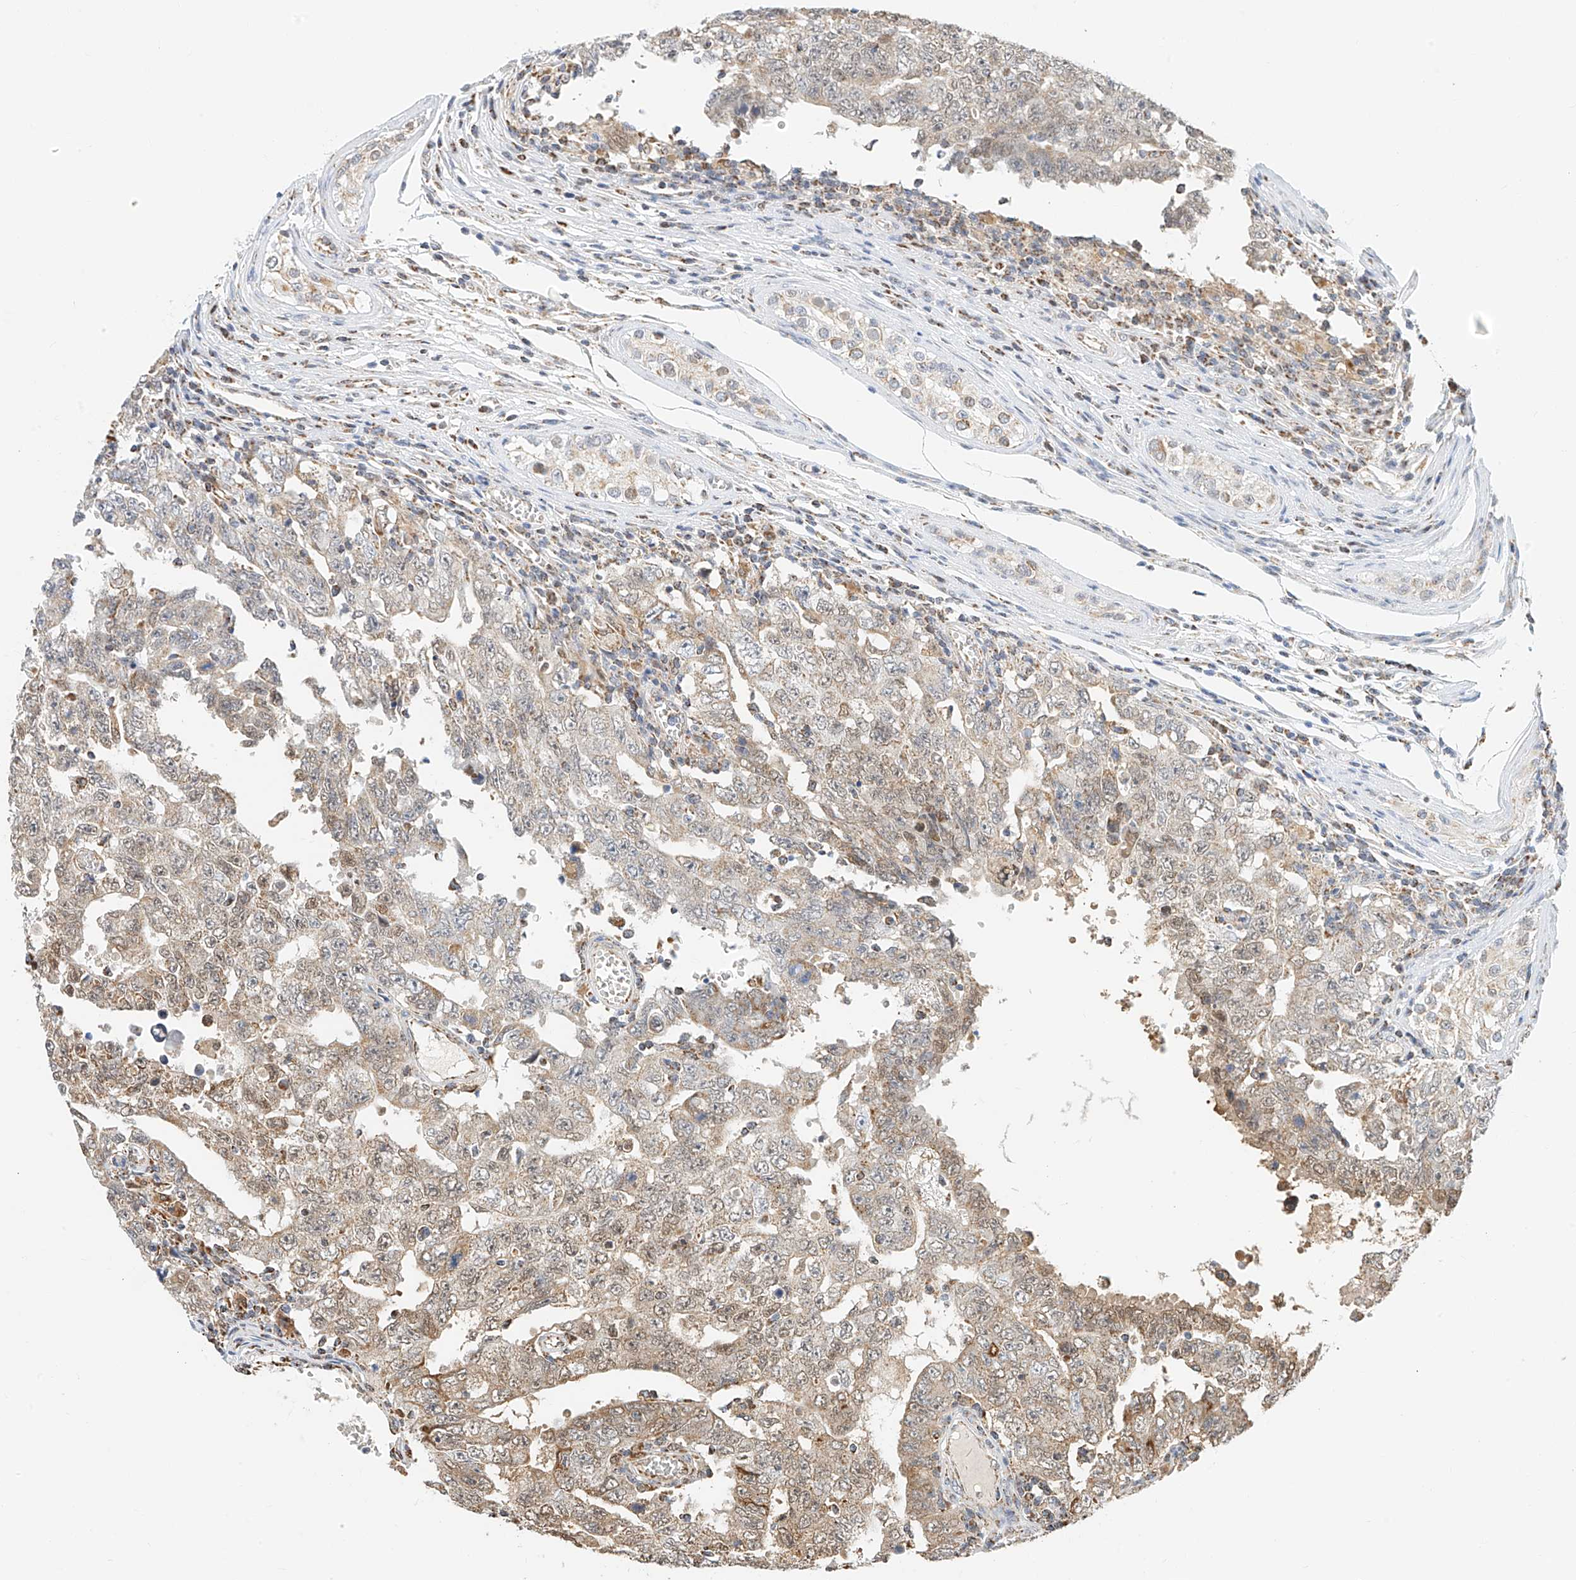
{"staining": {"intensity": "weak", "quantity": "25%-75%", "location": "cytoplasmic/membranous"}, "tissue": "testis cancer", "cell_type": "Tumor cells", "image_type": "cancer", "snomed": [{"axis": "morphology", "description": "Carcinoma, Embryonal, NOS"}, {"axis": "topography", "description": "Testis"}], "caption": "A high-resolution image shows IHC staining of testis cancer, which demonstrates weak cytoplasmic/membranous positivity in approximately 25%-75% of tumor cells. Using DAB (3,3'-diaminobenzidine) (brown) and hematoxylin (blue) stains, captured at high magnification using brightfield microscopy.", "gene": "NALCN", "patient": {"sex": "male", "age": 26}}